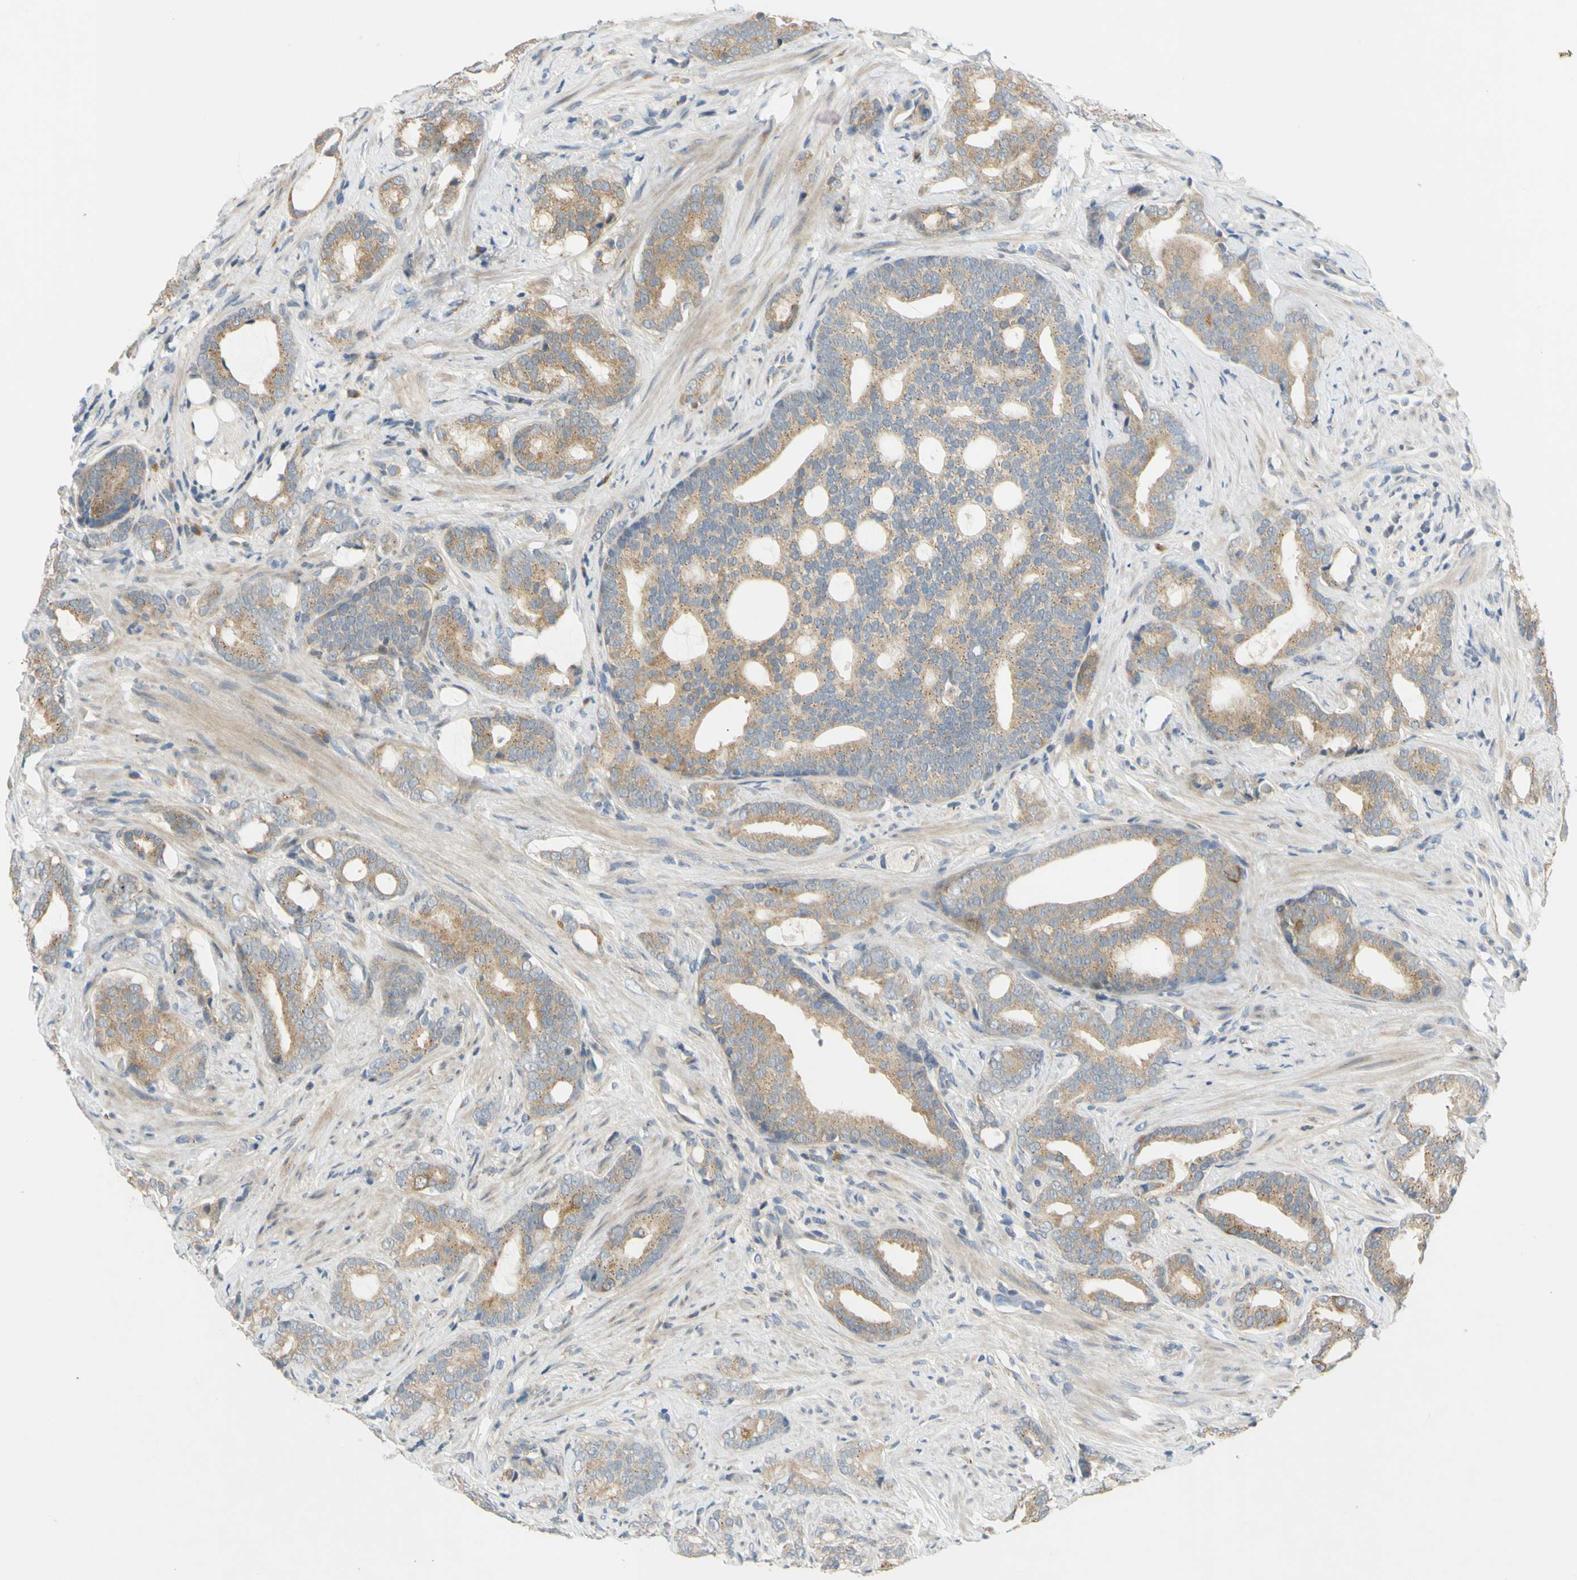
{"staining": {"intensity": "moderate", "quantity": ">75%", "location": "cytoplasmic/membranous"}, "tissue": "prostate cancer", "cell_type": "Tumor cells", "image_type": "cancer", "snomed": [{"axis": "morphology", "description": "Adenocarcinoma, Low grade"}, {"axis": "topography", "description": "Prostate"}], "caption": "Immunohistochemistry (IHC) image of human adenocarcinoma (low-grade) (prostate) stained for a protein (brown), which exhibits medium levels of moderate cytoplasmic/membranous positivity in approximately >75% of tumor cells.", "gene": "CCNB2", "patient": {"sex": "male", "age": 58}}